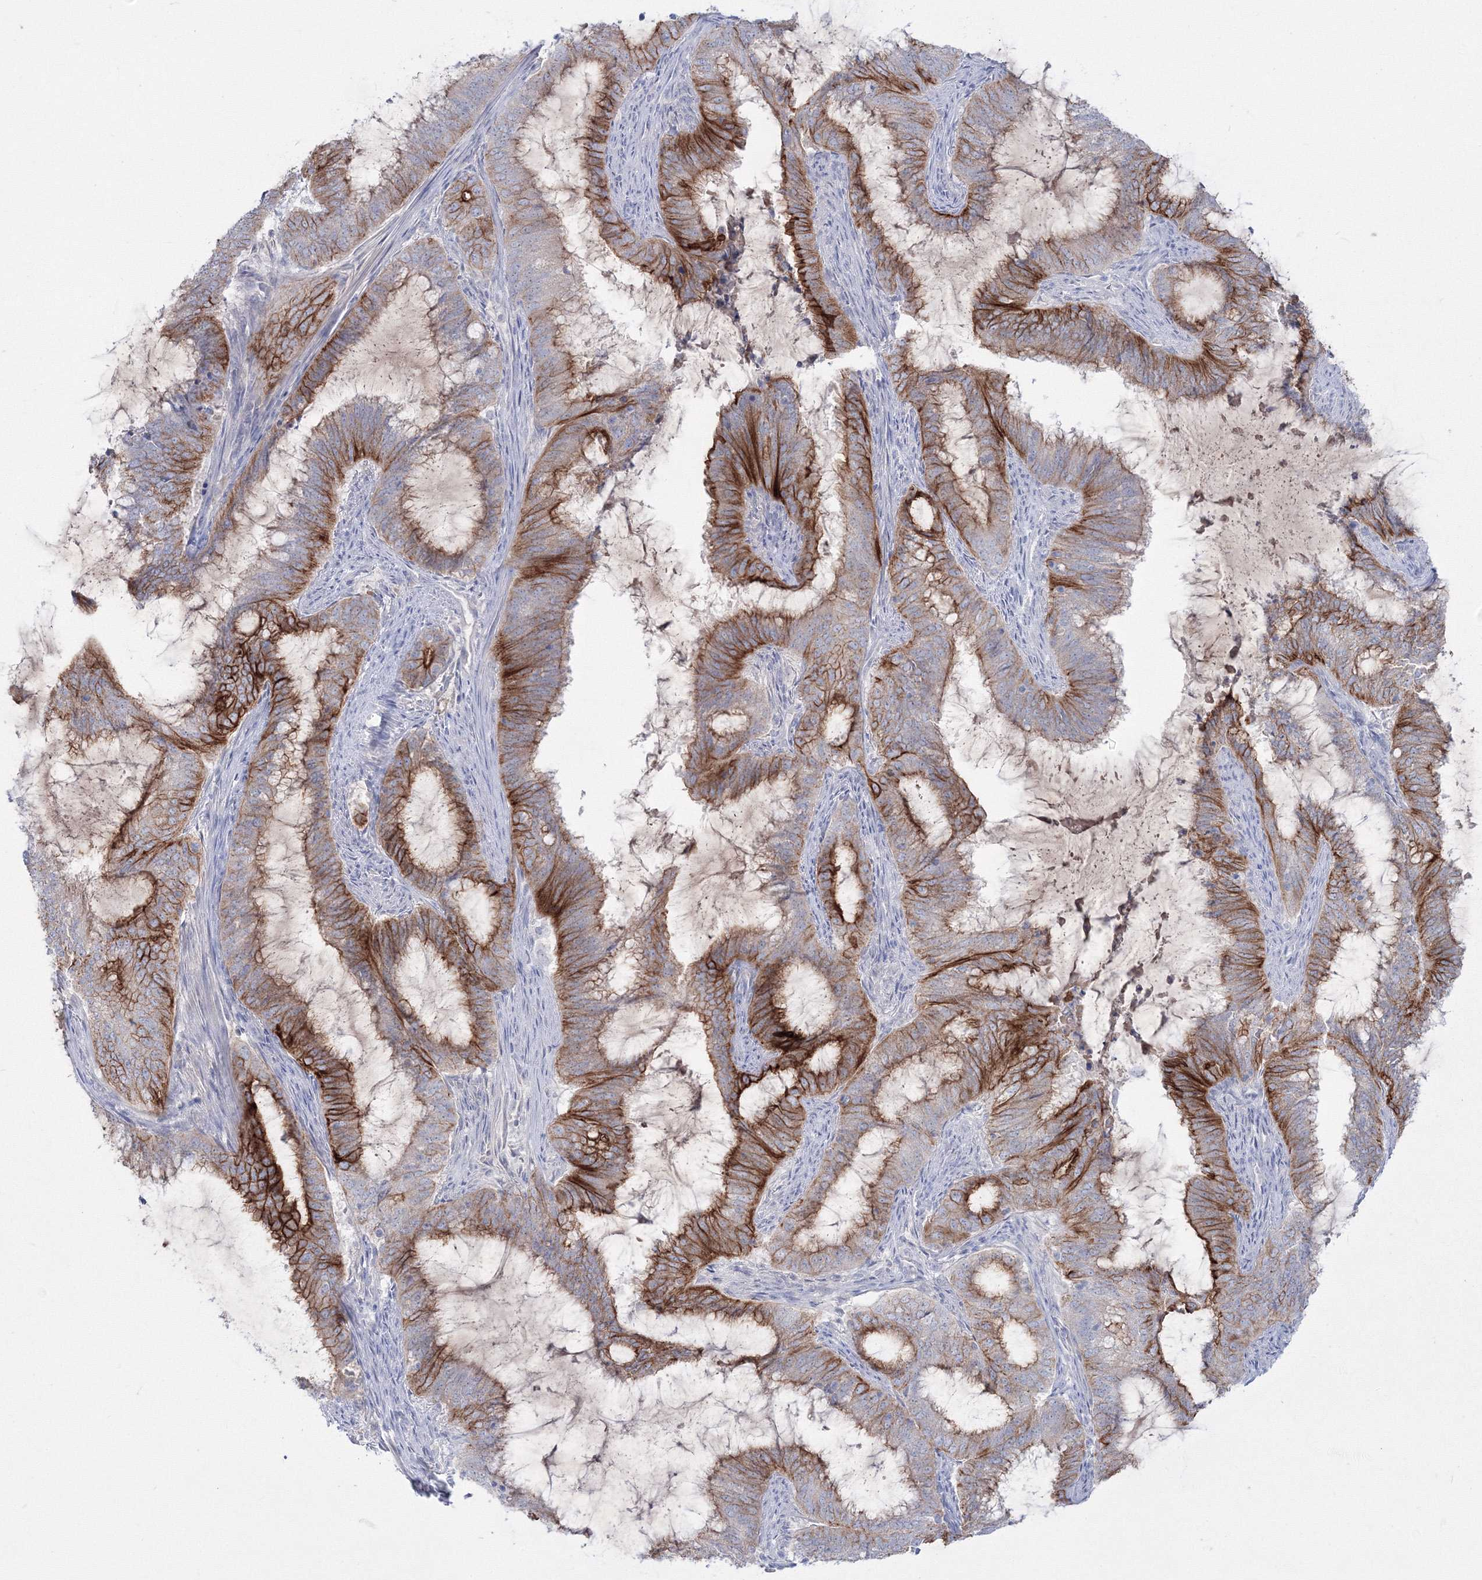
{"staining": {"intensity": "strong", "quantity": ">75%", "location": "cytoplasmic/membranous"}, "tissue": "endometrial cancer", "cell_type": "Tumor cells", "image_type": "cancer", "snomed": [{"axis": "morphology", "description": "Adenocarcinoma, NOS"}, {"axis": "topography", "description": "Endometrium"}], "caption": "A high amount of strong cytoplasmic/membranous positivity is appreciated in approximately >75% of tumor cells in endometrial cancer (adenocarcinoma) tissue. (IHC, brightfield microscopy, high magnification).", "gene": "TMEM139", "patient": {"sex": "female", "age": 51}}